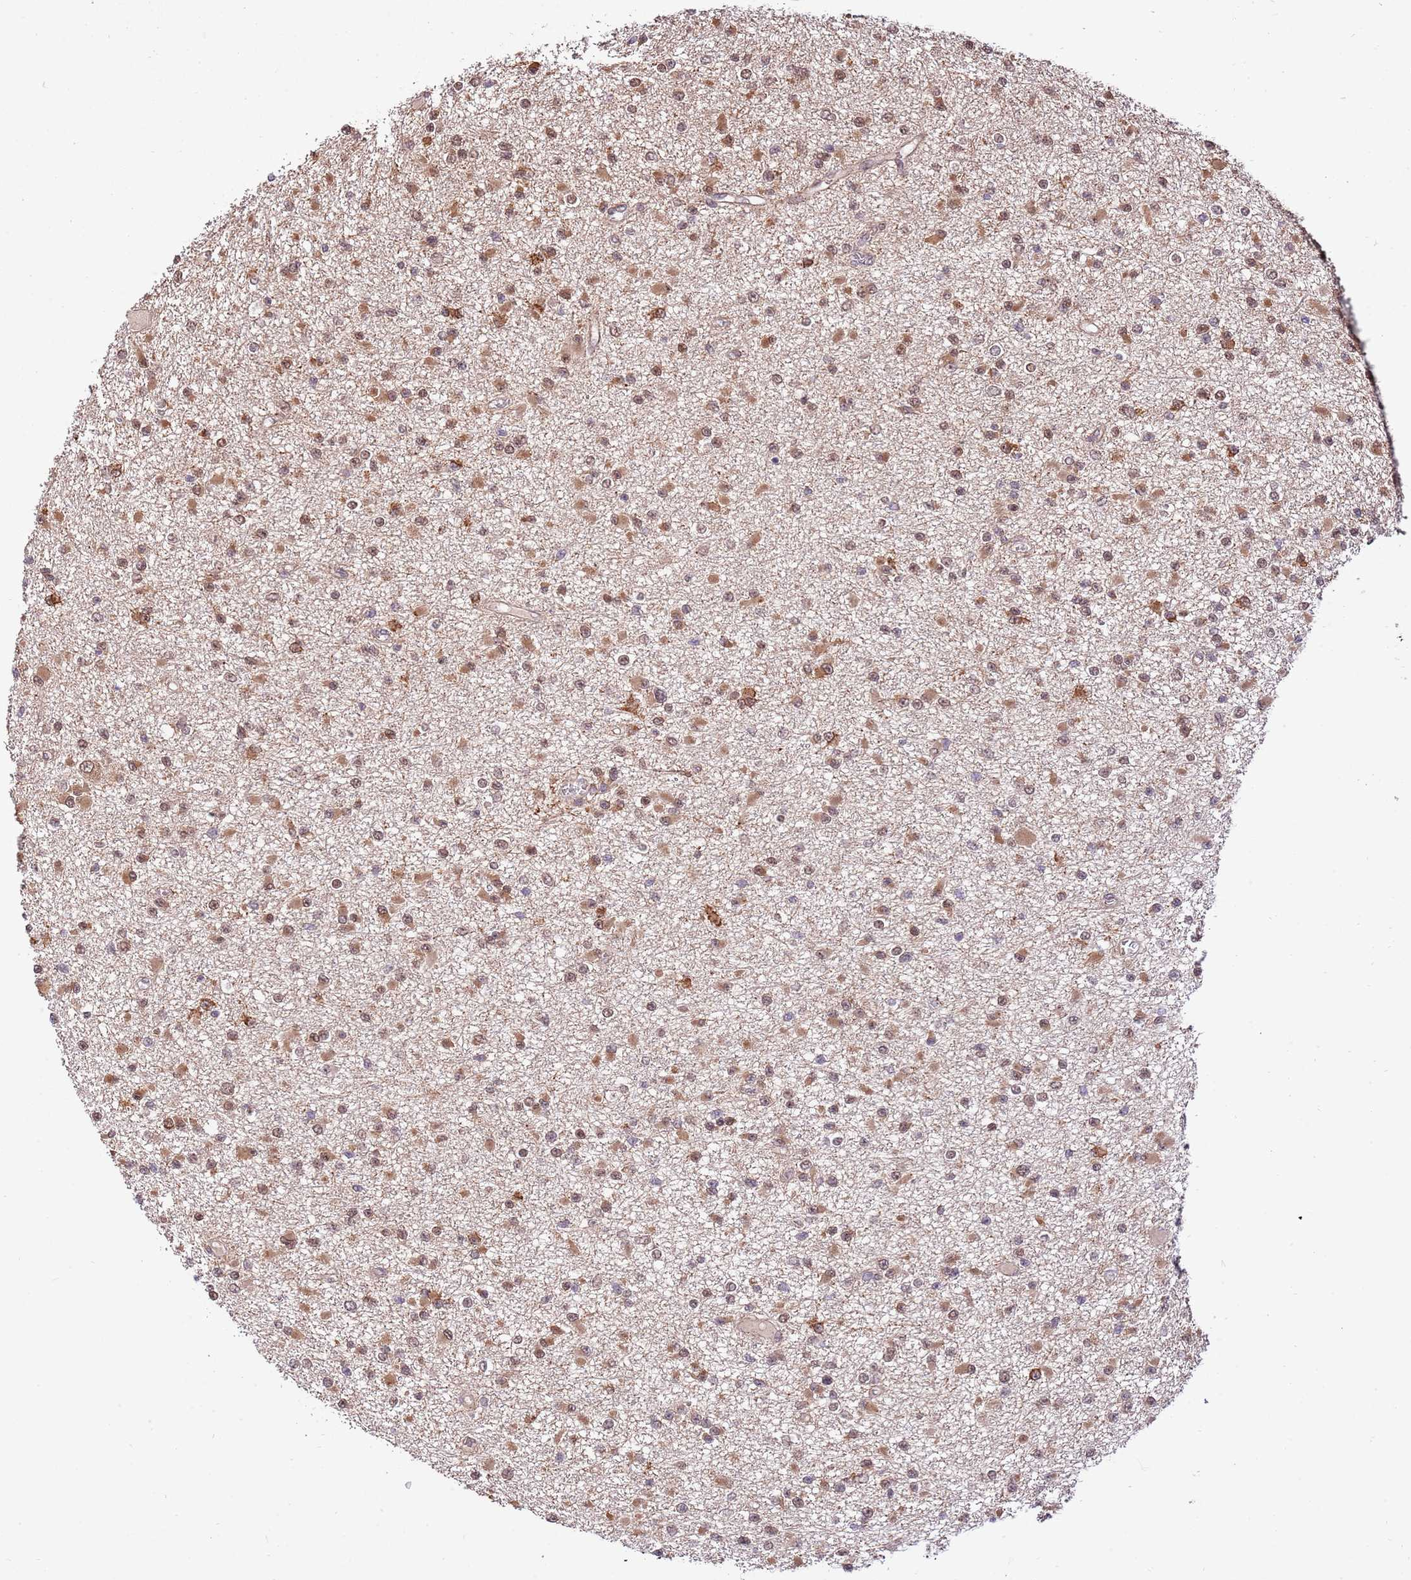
{"staining": {"intensity": "moderate", "quantity": ">75%", "location": "cytoplasmic/membranous,nuclear"}, "tissue": "glioma", "cell_type": "Tumor cells", "image_type": "cancer", "snomed": [{"axis": "morphology", "description": "Glioma, malignant, Low grade"}, {"axis": "topography", "description": "Brain"}], "caption": "IHC (DAB (3,3'-diaminobenzidine)) staining of human low-grade glioma (malignant) exhibits moderate cytoplasmic/membranous and nuclear protein expression in approximately >75% of tumor cells. The staining is performed using DAB (3,3'-diaminobenzidine) brown chromogen to label protein expression. The nuclei are counter-stained blue using hematoxylin.", "gene": "RIF1", "patient": {"sex": "female", "age": 22}}